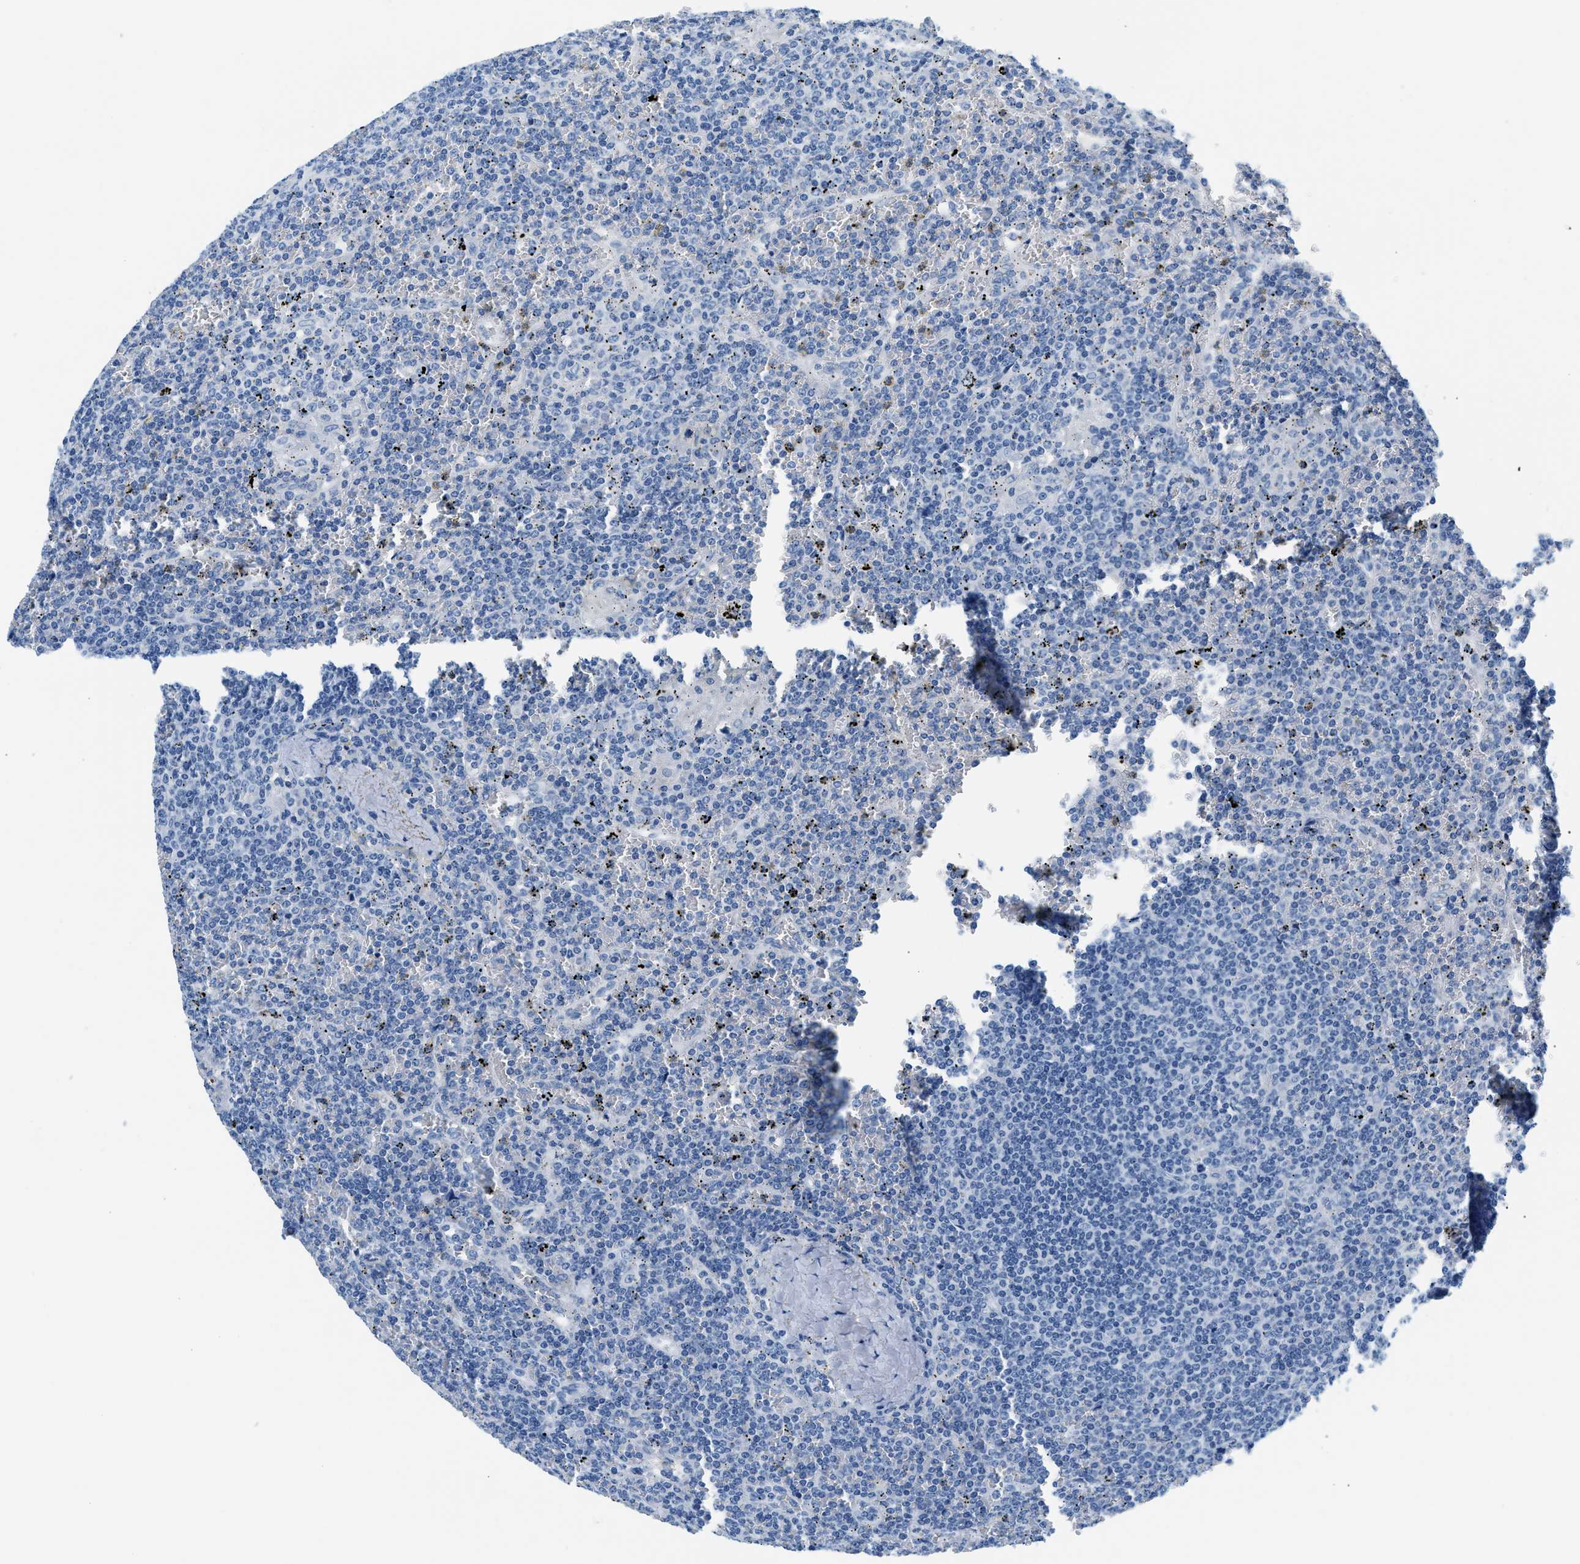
{"staining": {"intensity": "negative", "quantity": "none", "location": "none"}, "tissue": "lymphoma", "cell_type": "Tumor cells", "image_type": "cancer", "snomed": [{"axis": "morphology", "description": "Malignant lymphoma, non-Hodgkin's type, Low grade"}, {"axis": "topography", "description": "Spleen"}], "caption": "Immunohistochemistry (IHC) photomicrograph of lymphoma stained for a protein (brown), which exhibits no positivity in tumor cells.", "gene": "STXBP2", "patient": {"sex": "female", "age": 19}}